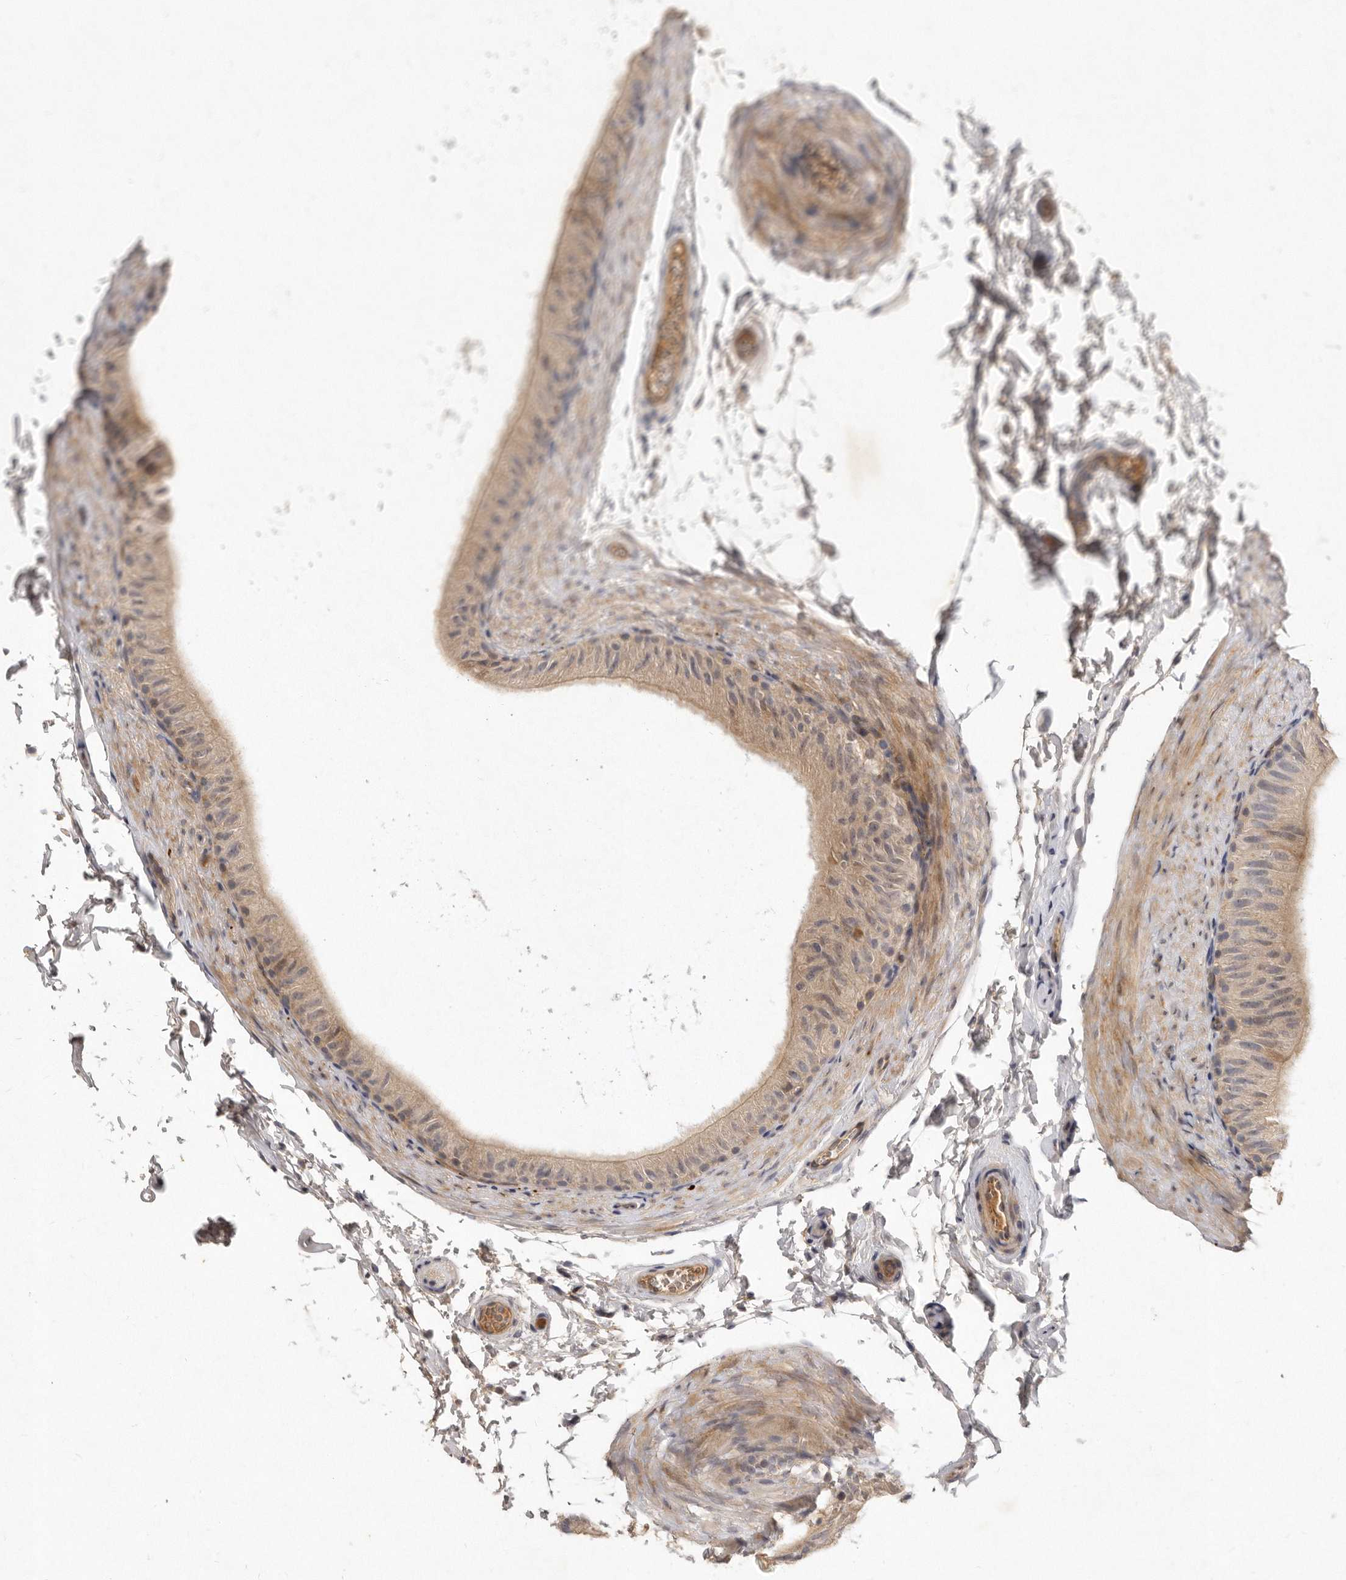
{"staining": {"intensity": "weak", "quantity": "<25%", "location": "cytoplasmic/membranous"}, "tissue": "epididymis", "cell_type": "Glandular cells", "image_type": "normal", "snomed": [{"axis": "morphology", "description": "Normal tissue, NOS"}, {"axis": "topography", "description": "Epididymis"}], "caption": "Immunohistochemistry (IHC) histopathology image of unremarkable epididymis stained for a protein (brown), which shows no expression in glandular cells. The staining was performed using DAB (3,3'-diaminobenzidine) to visualize the protein expression in brown, while the nuclei were stained in blue with hematoxylin (Magnification: 20x).", "gene": "SLC22A1", "patient": {"sex": "male", "age": 49}}